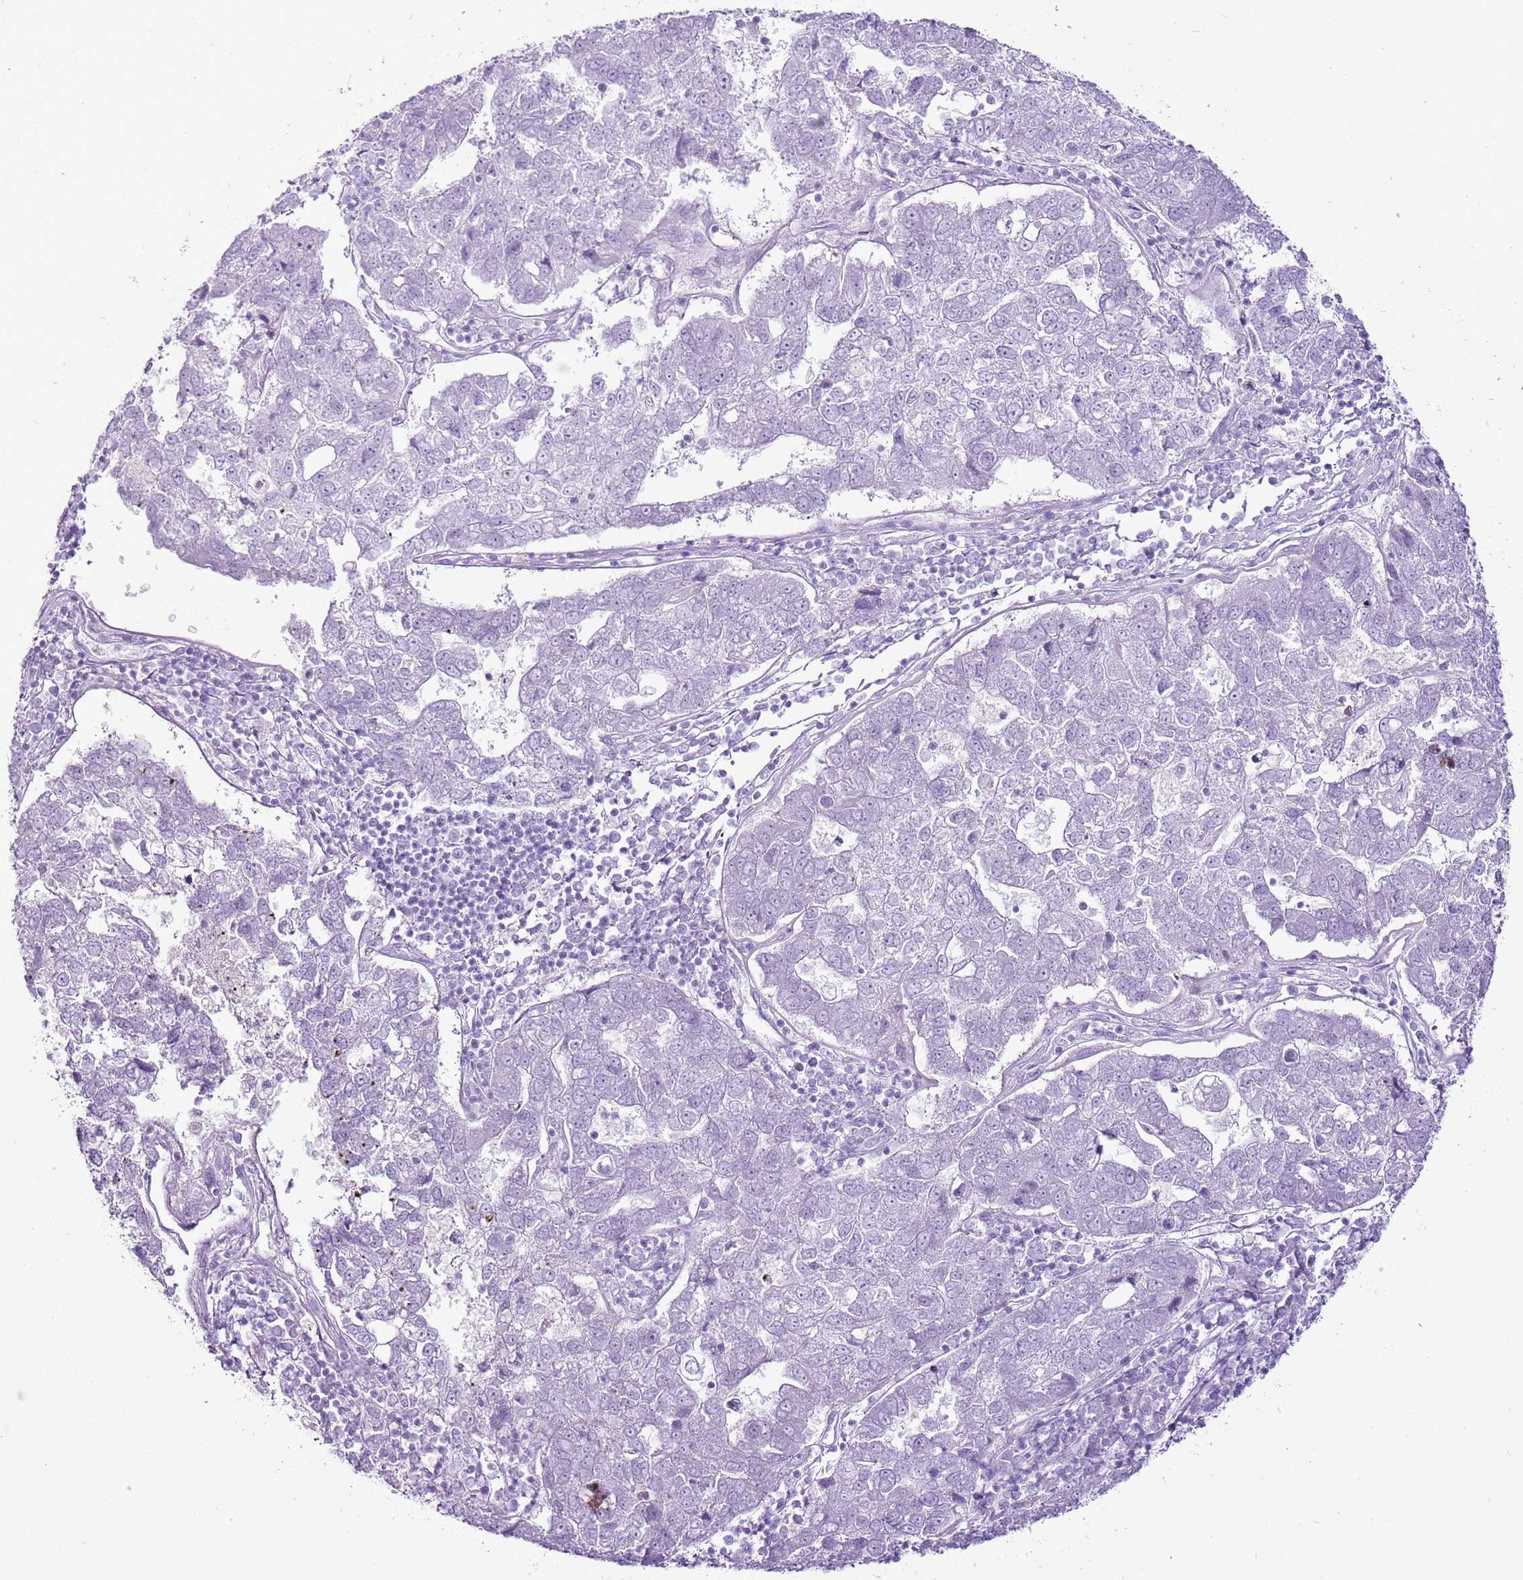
{"staining": {"intensity": "negative", "quantity": "none", "location": "none"}, "tissue": "pancreatic cancer", "cell_type": "Tumor cells", "image_type": "cancer", "snomed": [{"axis": "morphology", "description": "Adenocarcinoma, NOS"}, {"axis": "topography", "description": "Pancreas"}], "caption": "Tumor cells show no significant positivity in pancreatic cancer (adenocarcinoma). (DAB immunohistochemistry visualized using brightfield microscopy, high magnification).", "gene": "CNFN", "patient": {"sex": "female", "age": 61}}